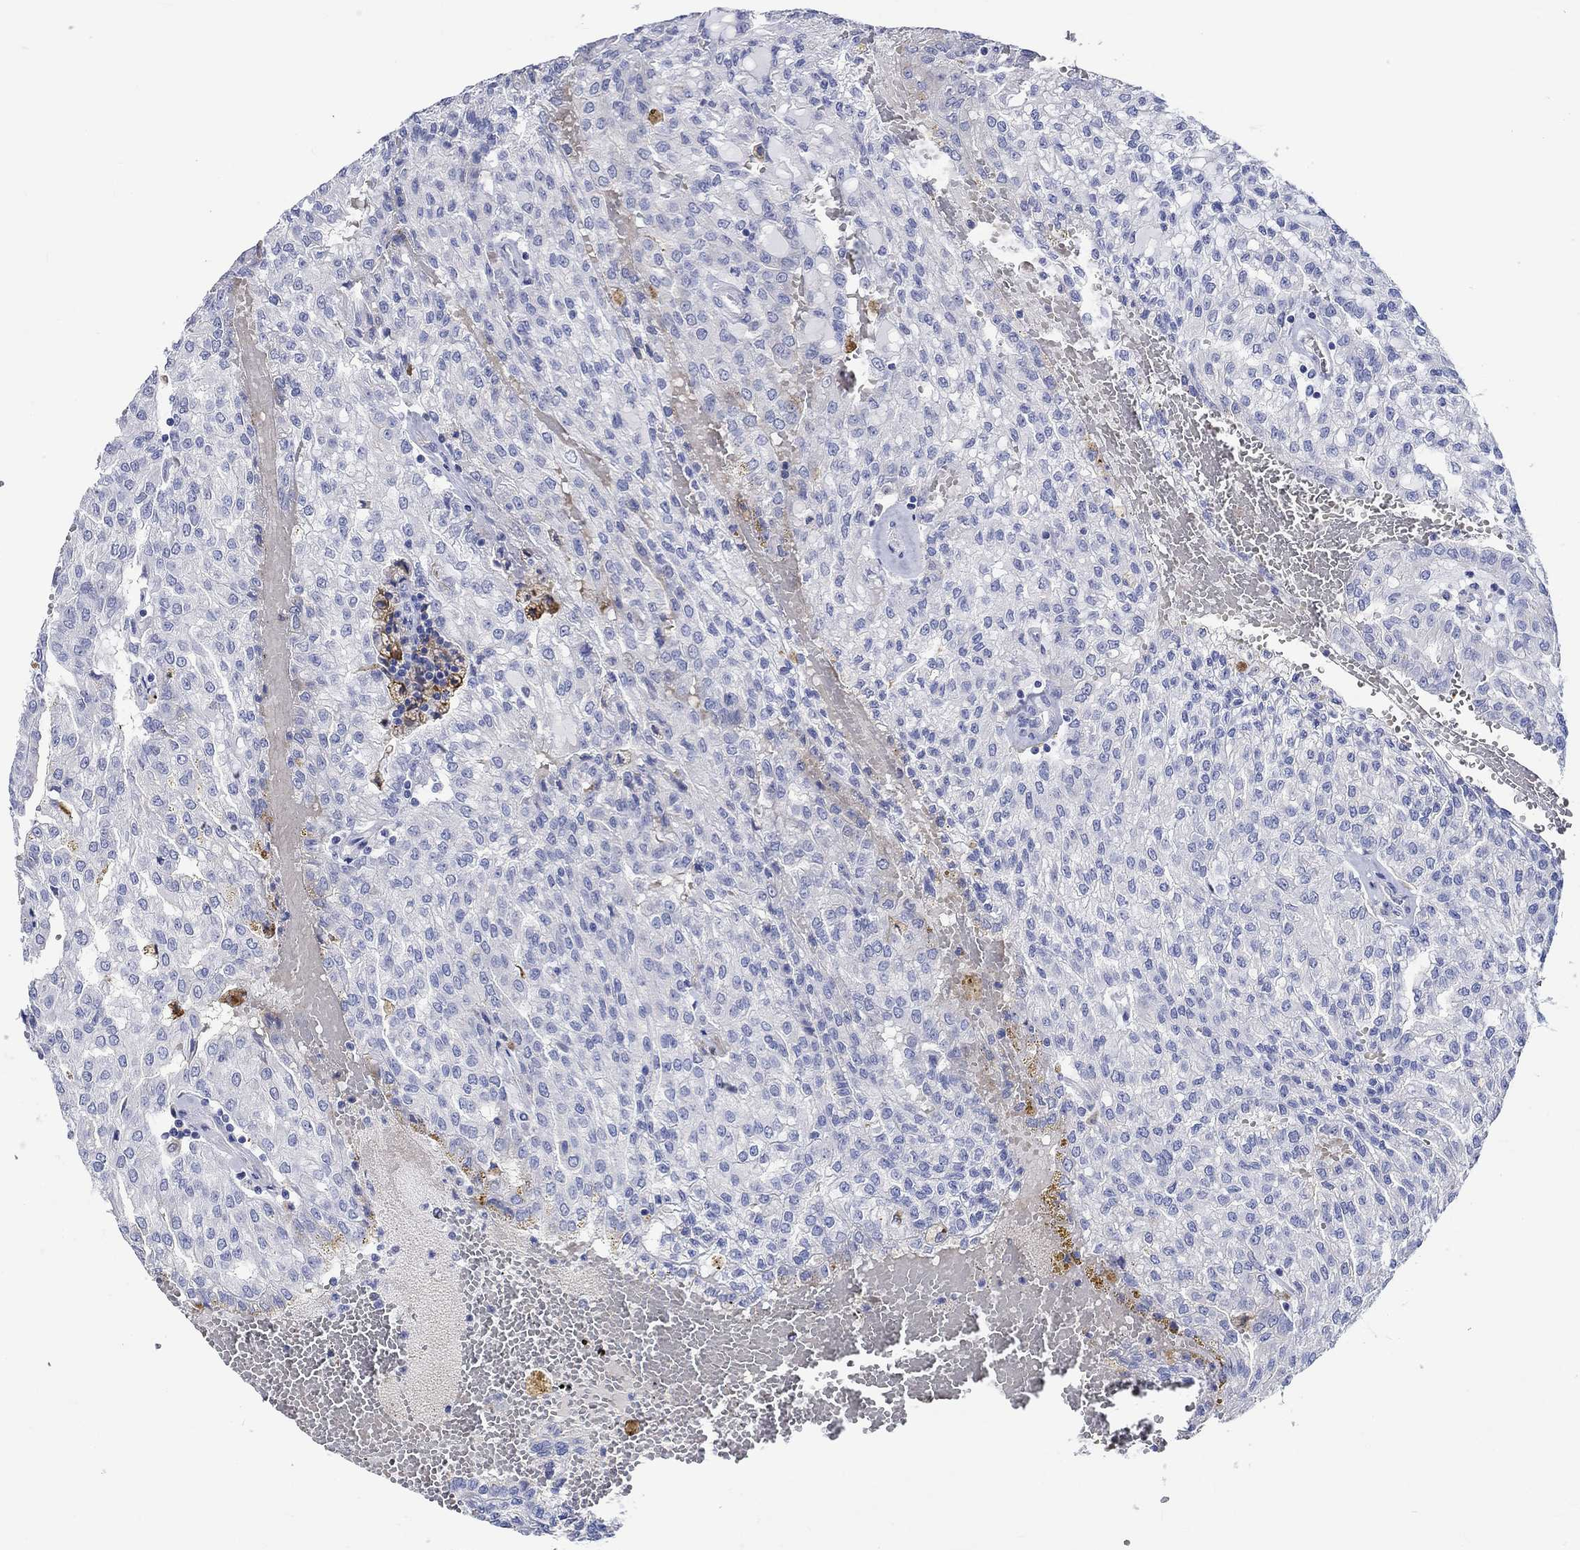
{"staining": {"intensity": "negative", "quantity": "none", "location": "none"}, "tissue": "renal cancer", "cell_type": "Tumor cells", "image_type": "cancer", "snomed": [{"axis": "morphology", "description": "Adenocarcinoma, NOS"}, {"axis": "topography", "description": "Kidney"}], "caption": "Immunohistochemical staining of human renal cancer demonstrates no significant positivity in tumor cells. The staining is performed using DAB brown chromogen with nuclei counter-stained in using hematoxylin.", "gene": "NRIP3", "patient": {"sex": "male", "age": 63}}